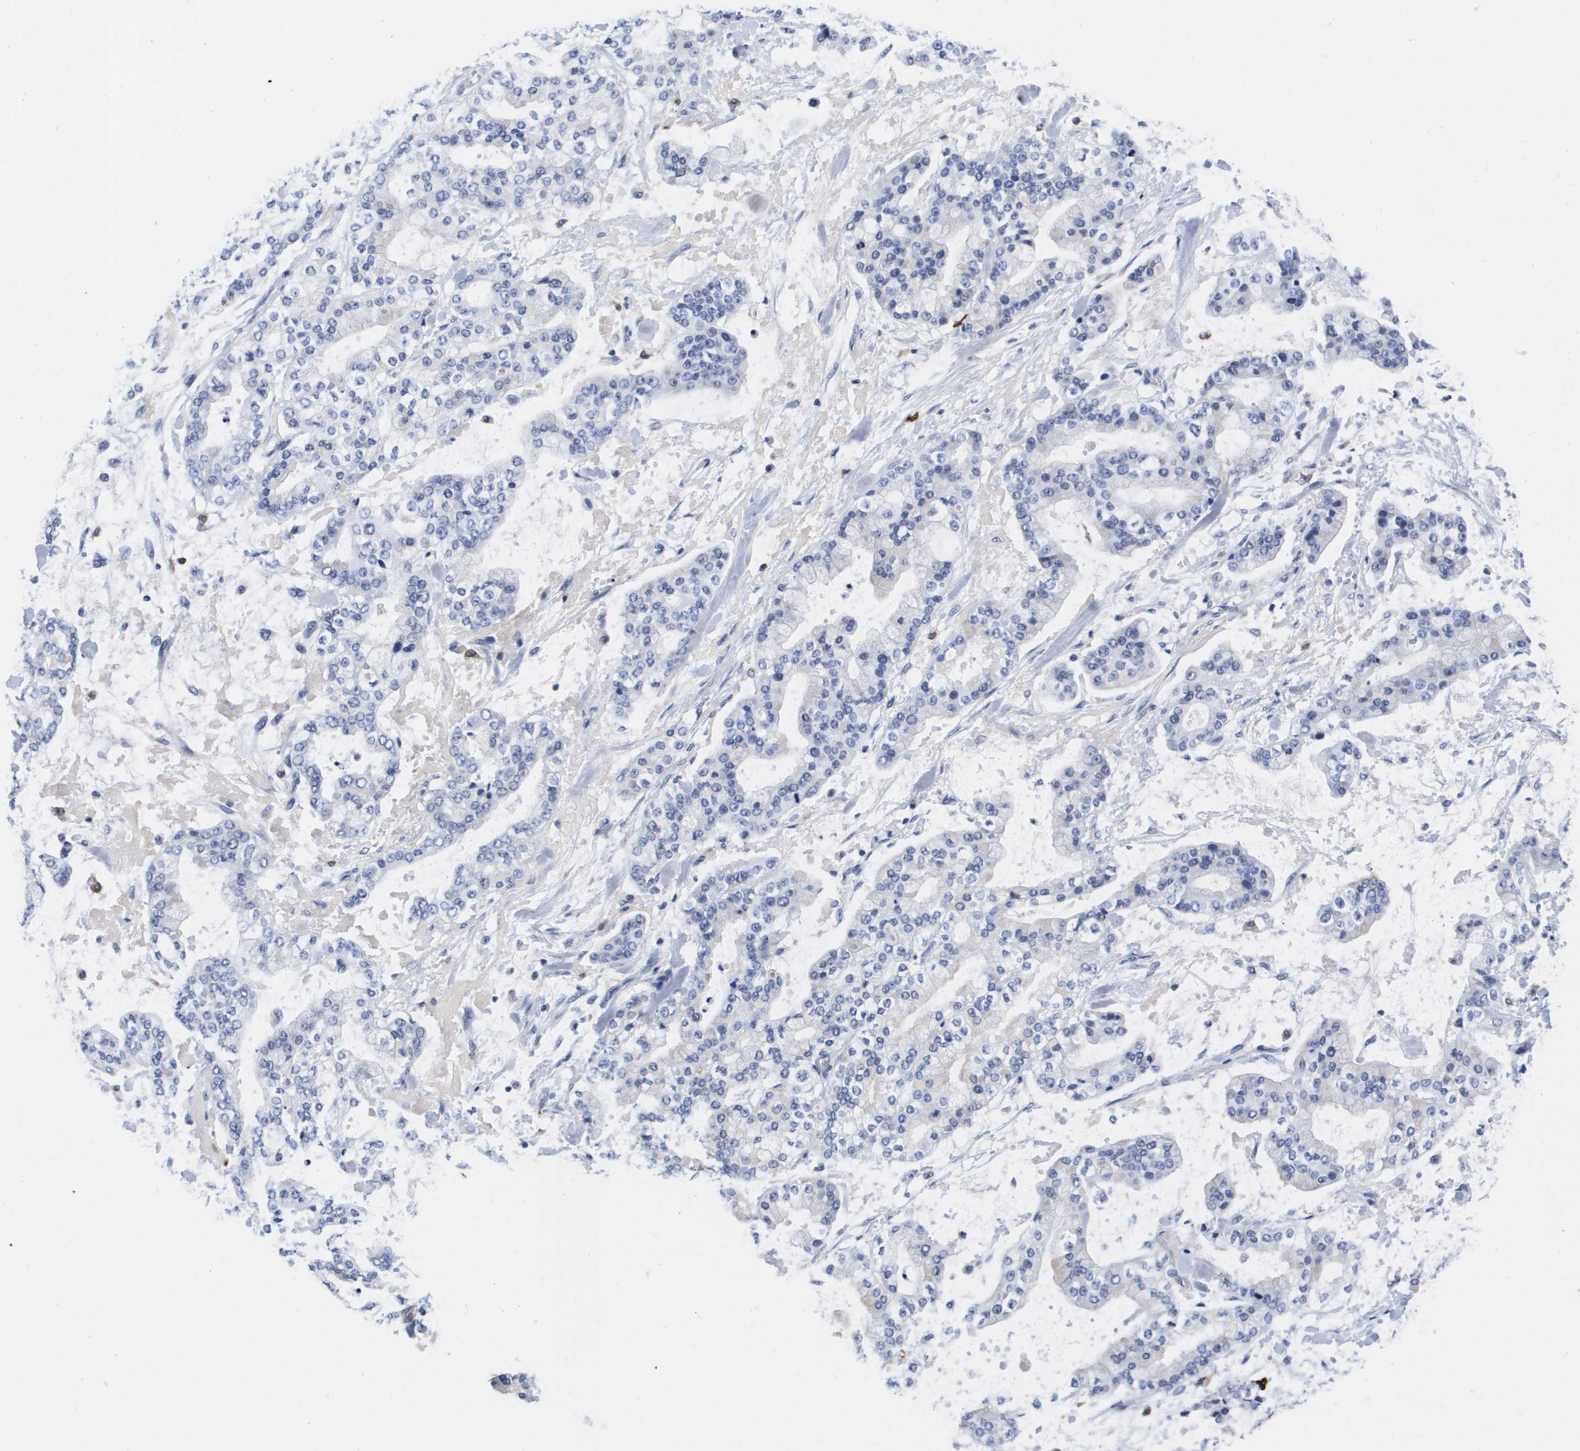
{"staining": {"intensity": "negative", "quantity": "none", "location": "none"}, "tissue": "stomach cancer", "cell_type": "Tumor cells", "image_type": "cancer", "snomed": [{"axis": "morphology", "description": "Normal tissue, NOS"}, {"axis": "morphology", "description": "Adenocarcinoma, NOS"}, {"axis": "topography", "description": "Stomach, upper"}, {"axis": "topography", "description": "Stomach"}], "caption": "The IHC photomicrograph has no significant expression in tumor cells of adenocarcinoma (stomach) tissue.", "gene": "HMOX1", "patient": {"sex": "male", "age": 76}}